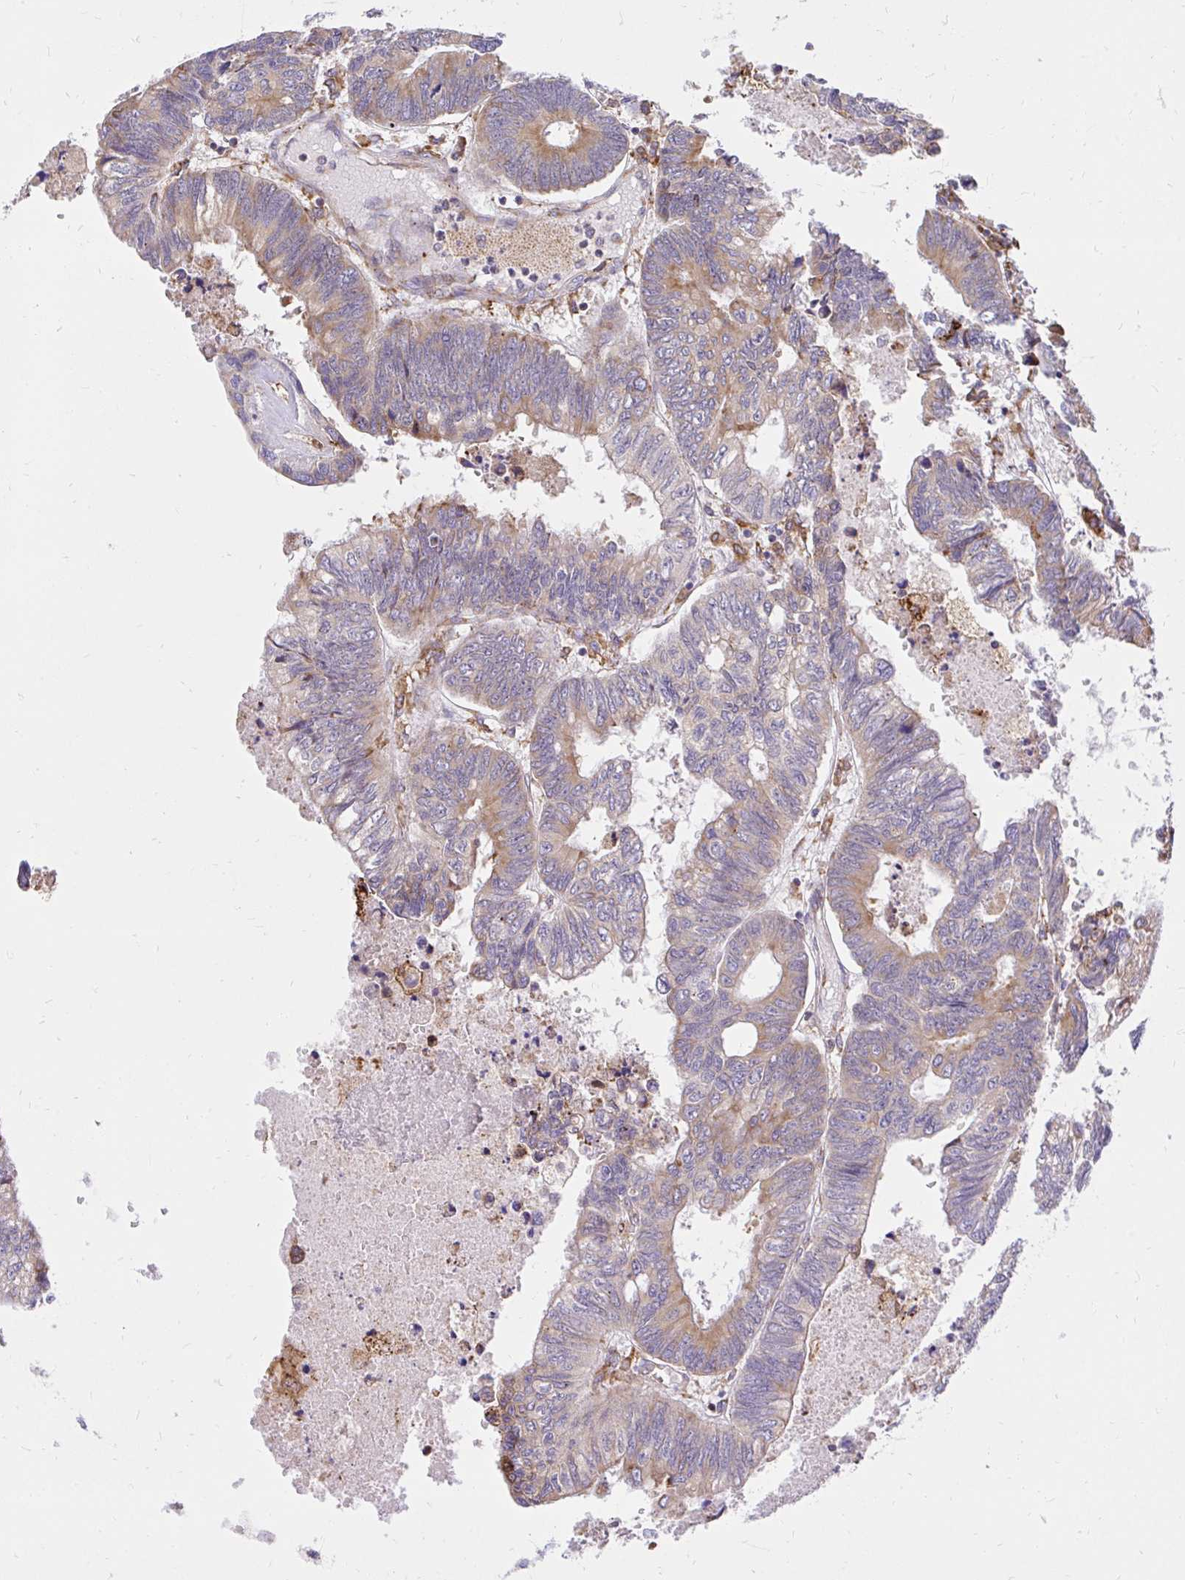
{"staining": {"intensity": "moderate", "quantity": "25%-75%", "location": "cytoplasmic/membranous"}, "tissue": "colorectal cancer", "cell_type": "Tumor cells", "image_type": "cancer", "snomed": [{"axis": "morphology", "description": "Adenocarcinoma, NOS"}, {"axis": "topography", "description": "Colon"}], "caption": "A photomicrograph of human colorectal cancer stained for a protein displays moderate cytoplasmic/membranous brown staining in tumor cells.", "gene": "NAALAD2", "patient": {"sex": "male", "age": 62}}